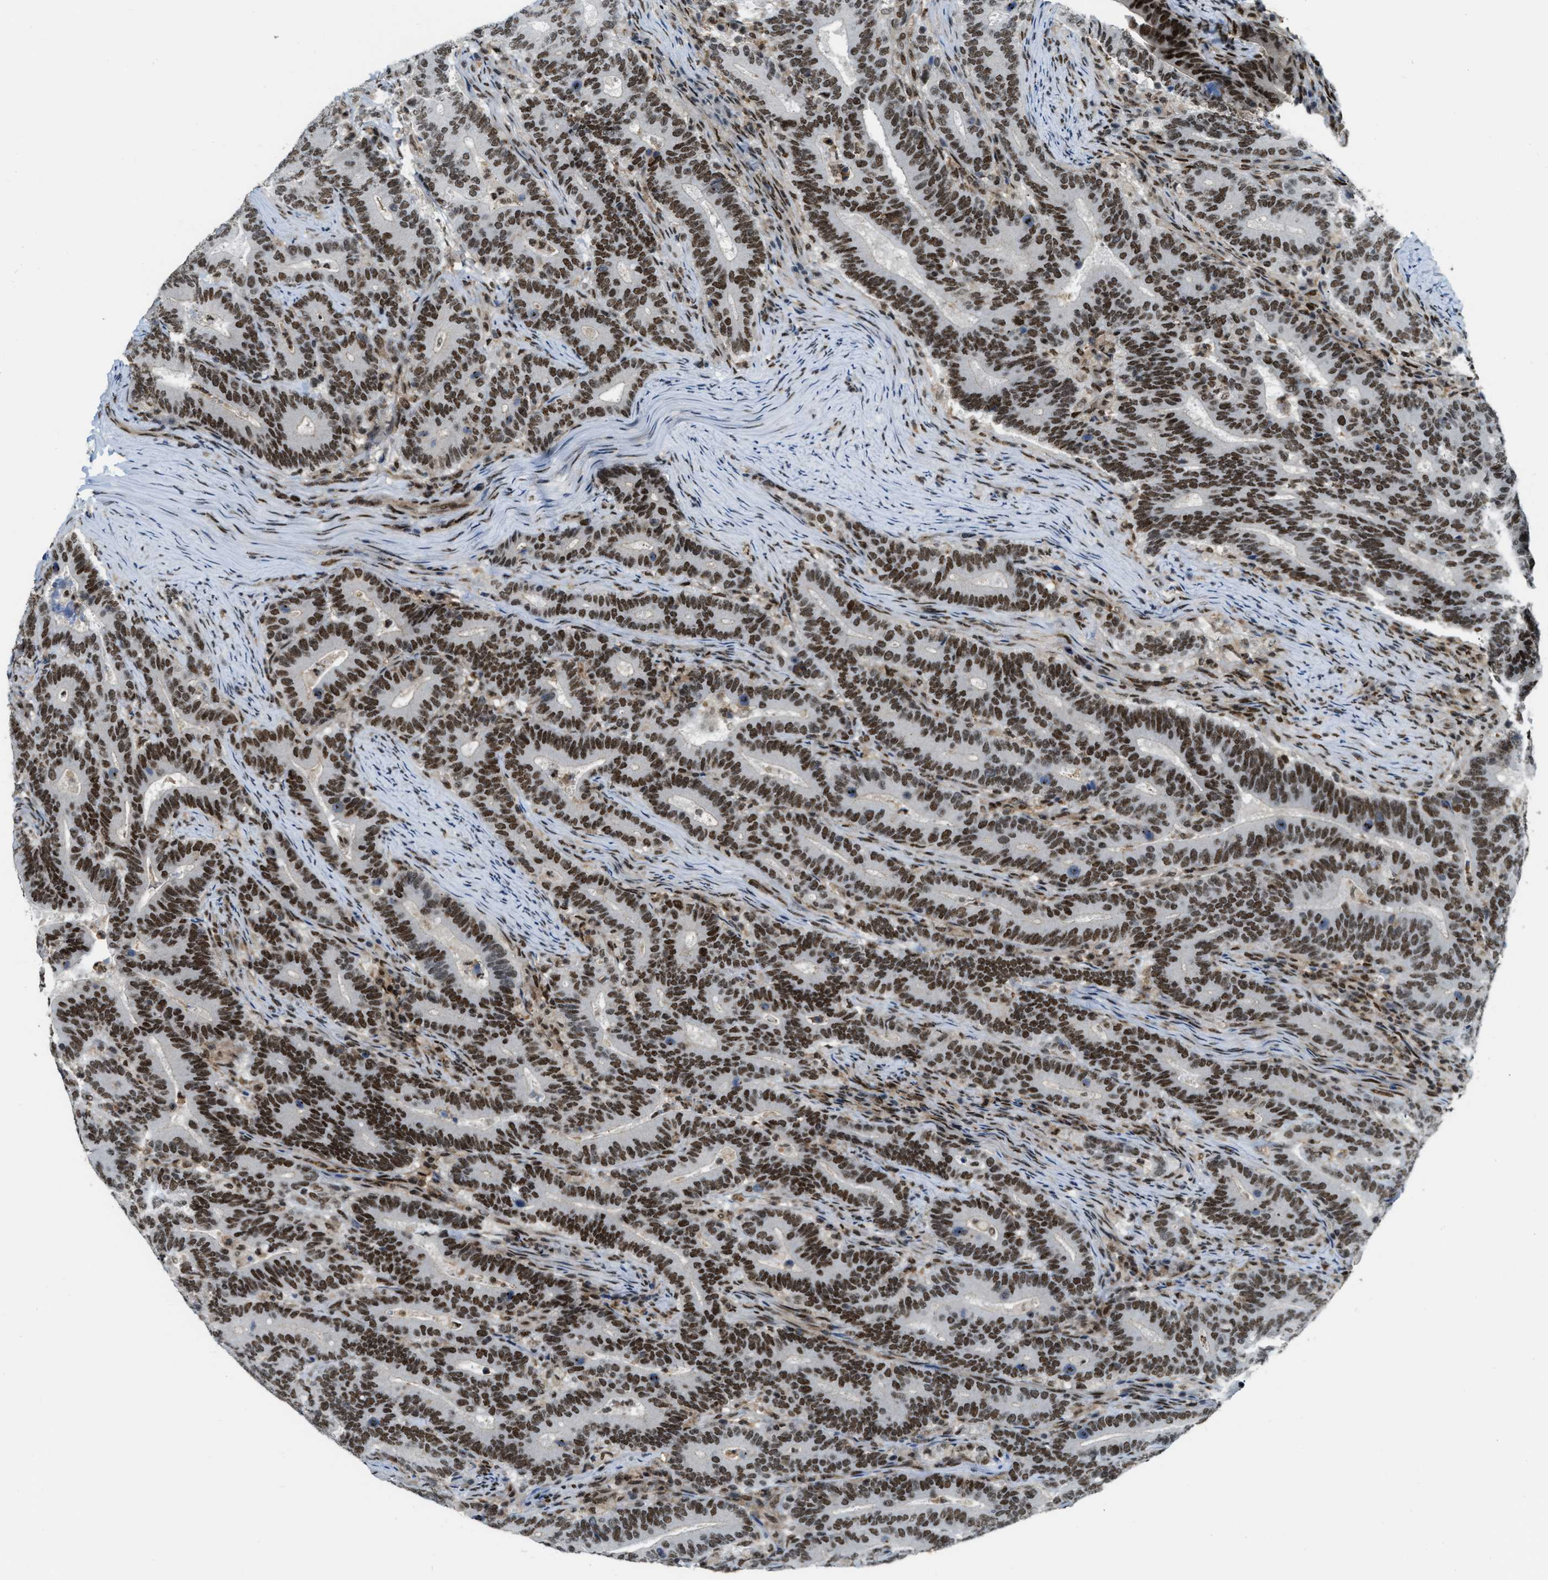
{"staining": {"intensity": "moderate", "quantity": ">75%", "location": "nuclear"}, "tissue": "colorectal cancer", "cell_type": "Tumor cells", "image_type": "cancer", "snomed": [{"axis": "morphology", "description": "Adenocarcinoma, NOS"}, {"axis": "topography", "description": "Colon"}], "caption": "Immunohistochemistry histopathology image of colorectal cancer stained for a protein (brown), which demonstrates medium levels of moderate nuclear positivity in about >75% of tumor cells.", "gene": "NUMA1", "patient": {"sex": "female", "age": 66}}